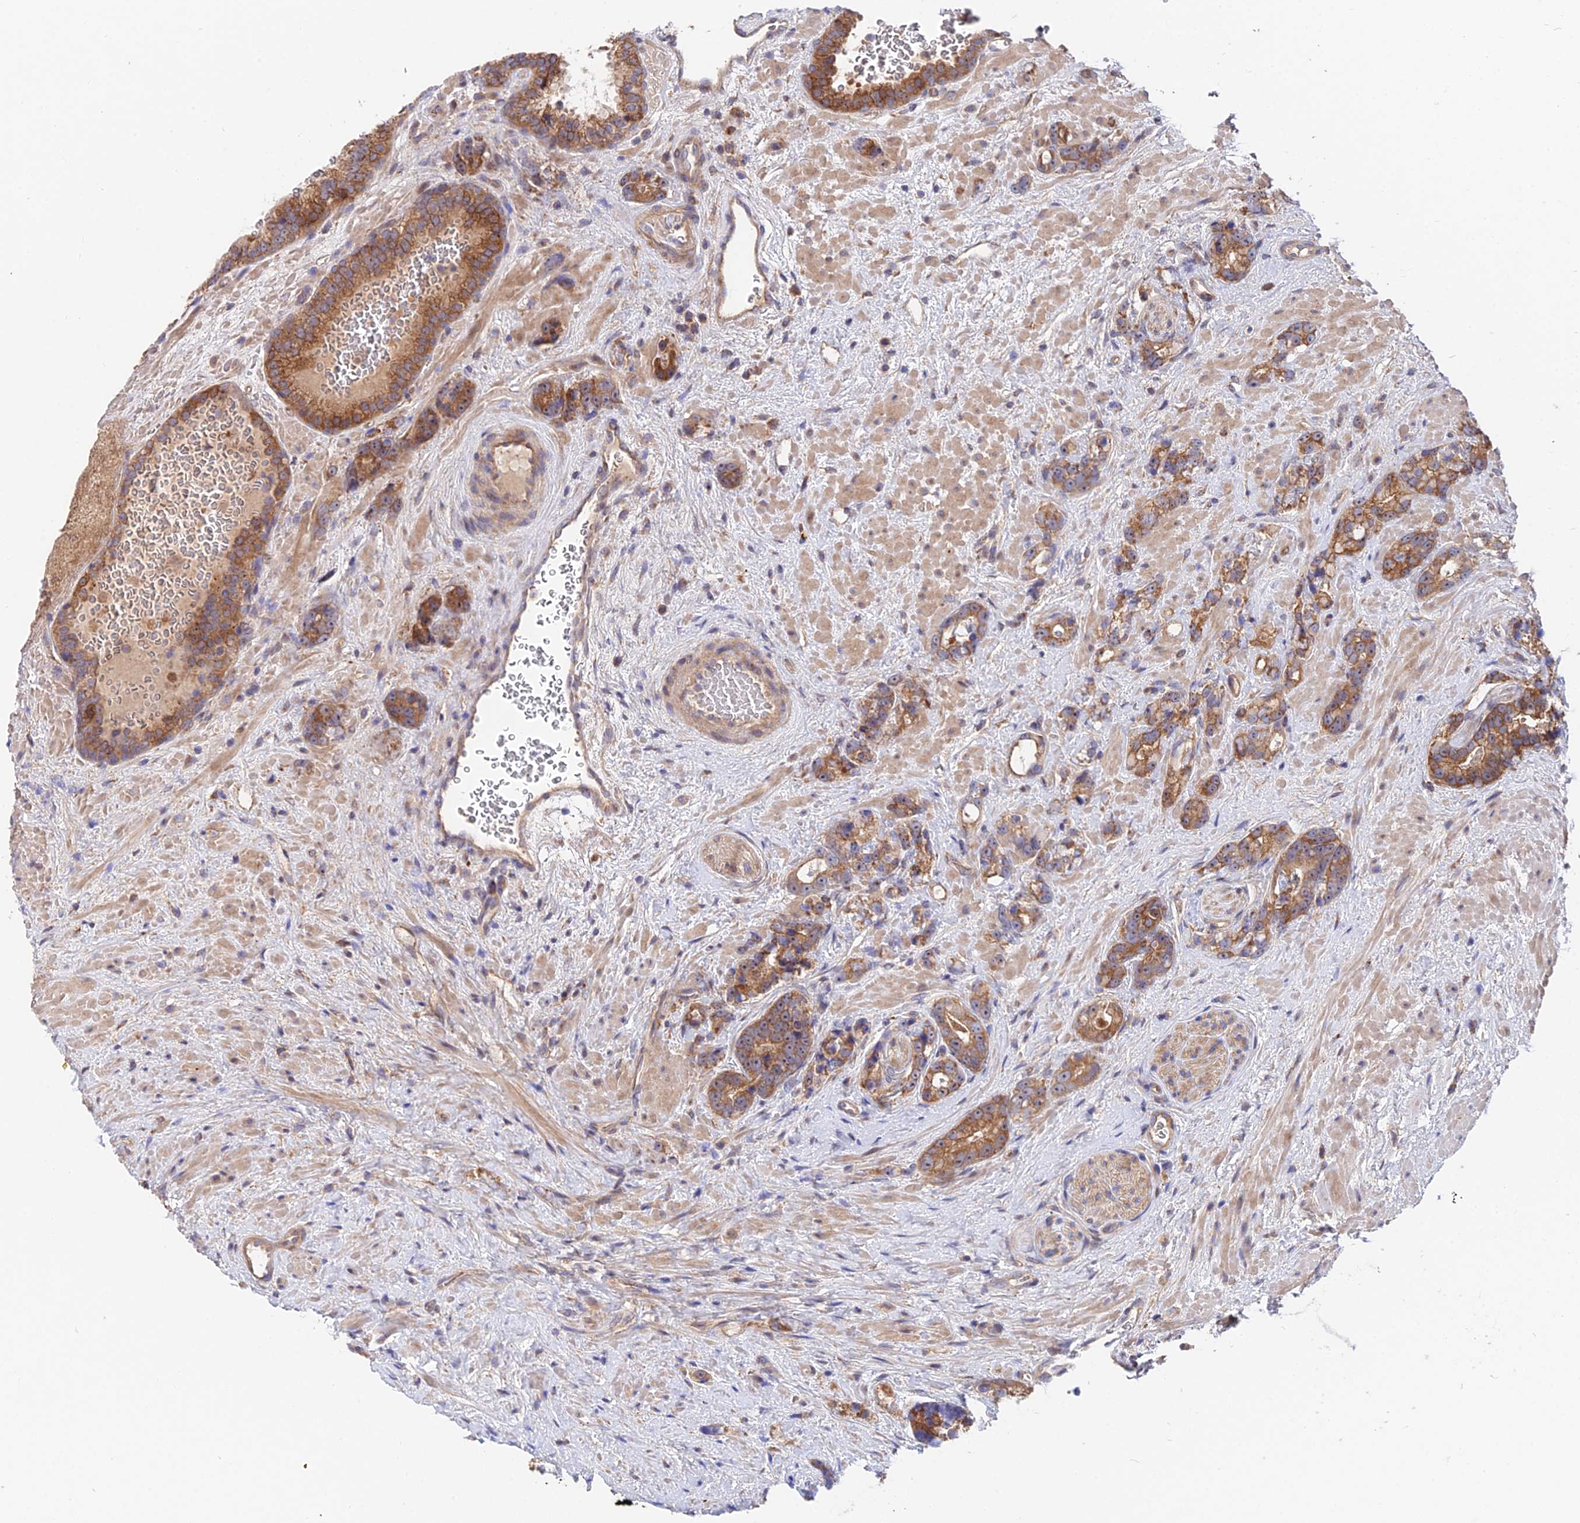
{"staining": {"intensity": "moderate", "quantity": ">75%", "location": "cytoplasmic/membranous,nuclear"}, "tissue": "prostate cancer", "cell_type": "Tumor cells", "image_type": "cancer", "snomed": [{"axis": "morphology", "description": "Adenocarcinoma, High grade"}, {"axis": "topography", "description": "Prostate"}], "caption": "Protein analysis of prostate cancer (high-grade adenocarcinoma) tissue exhibits moderate cytoplasmic/membranous and nuclear staining in approximately >75% of tumor cells. (IHC, brightfield microscopy, high magnification).", "gene": "CDC37L1", "patient": {"sex": "male", "age": 74}}